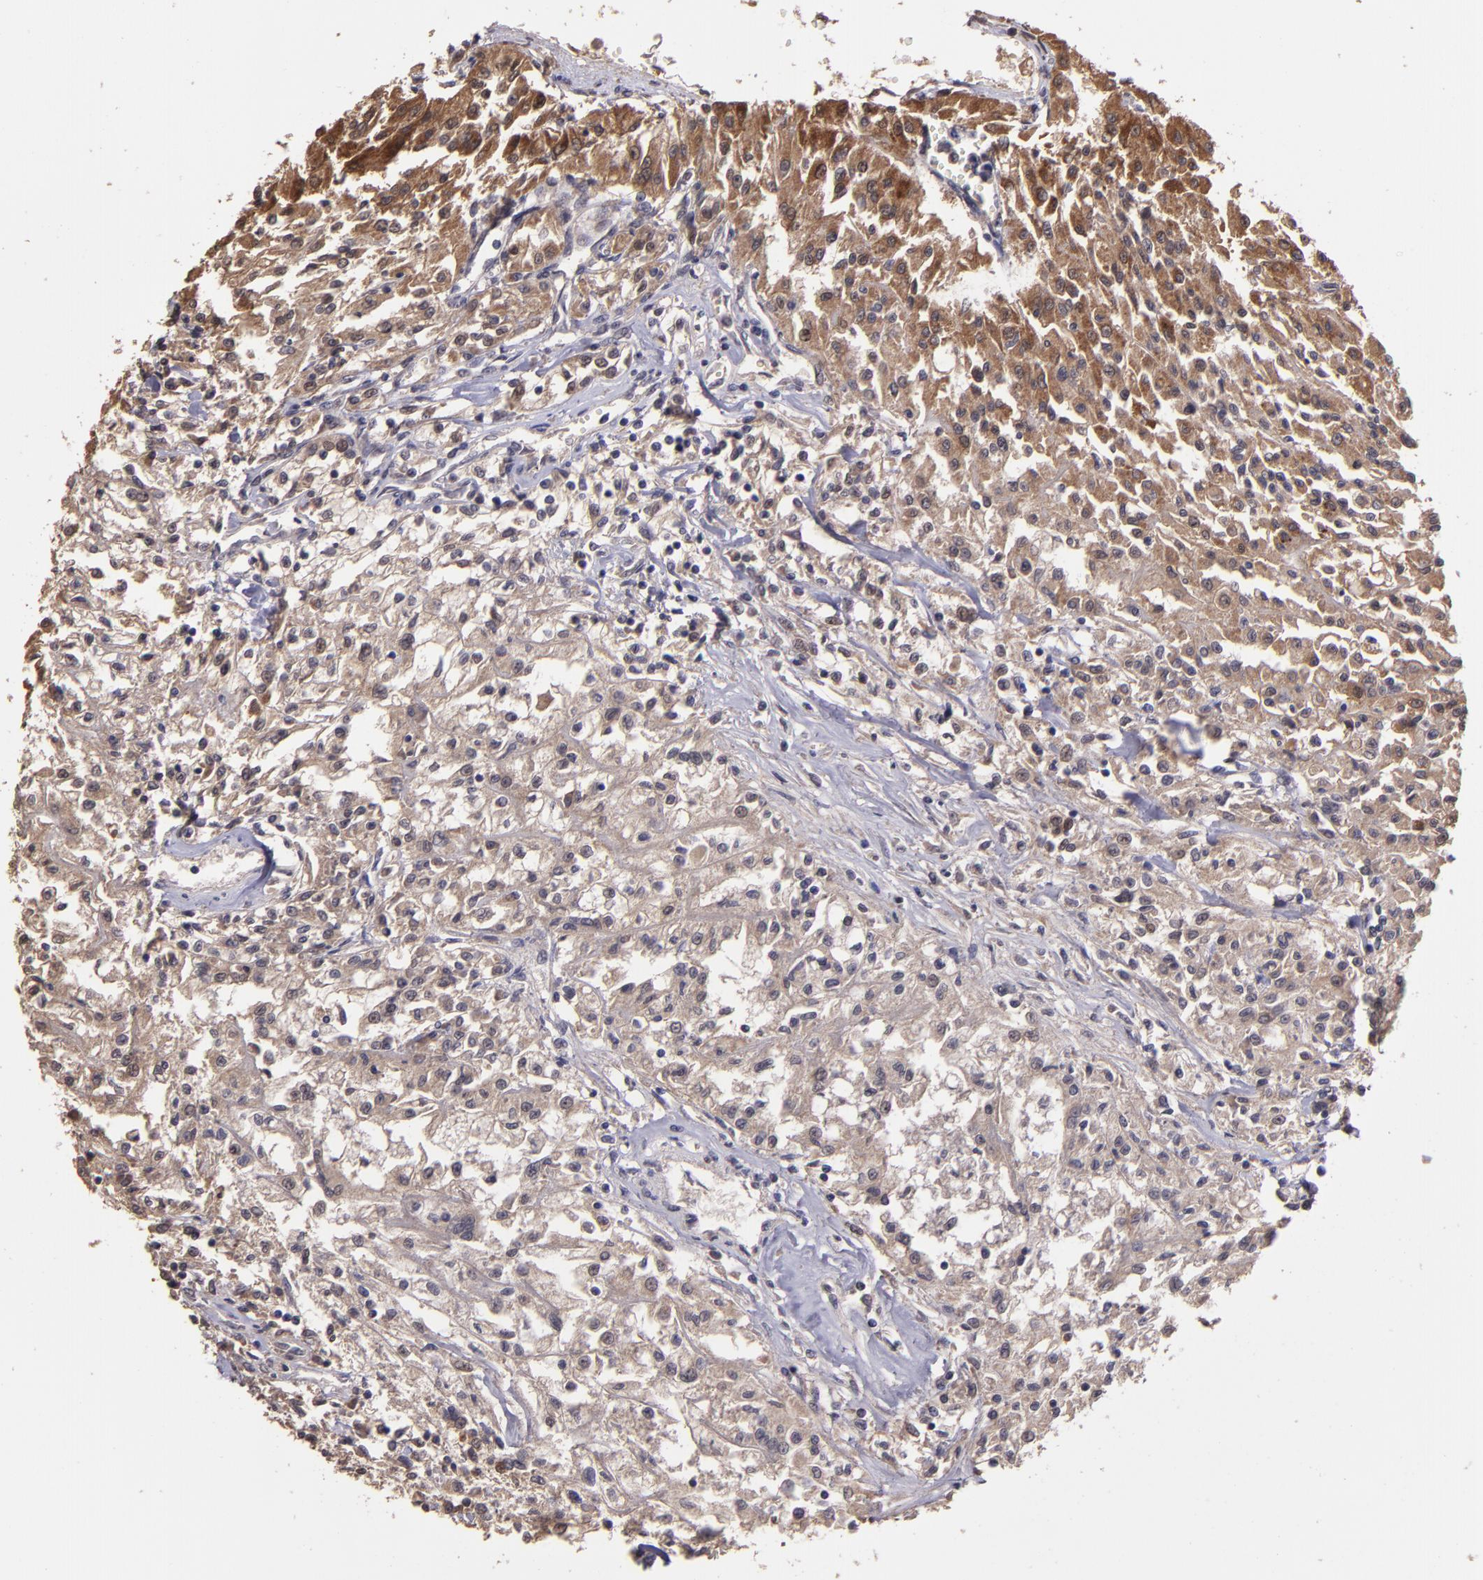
{"staining": {"intensity": "weak", "quantity": "25%-75%", "location": "cytoplasmic/membranous"}, "tissue": "renal cancer", "cell_type": "Tumor cells", "image_type": "cancer", "snomed": [{"axis": "morphology", "description": "Adenocarcinoma, NOS"}, {"axis": "topography", "description": "Kidney"}], "caption": "Renal cancer (adenocarcinoma) tissue demonstrates weak cytoplasmic/membranous expression in approximately 25%-75% of tumor cells, visualized by immunohistochemistry. (Stains: DAB in brown, nuclei in blue, Microscopy: brightfield microscopy at high magnification).", "gene": "SERPINF2", "patient": {"sex": "male", "age": 78}}